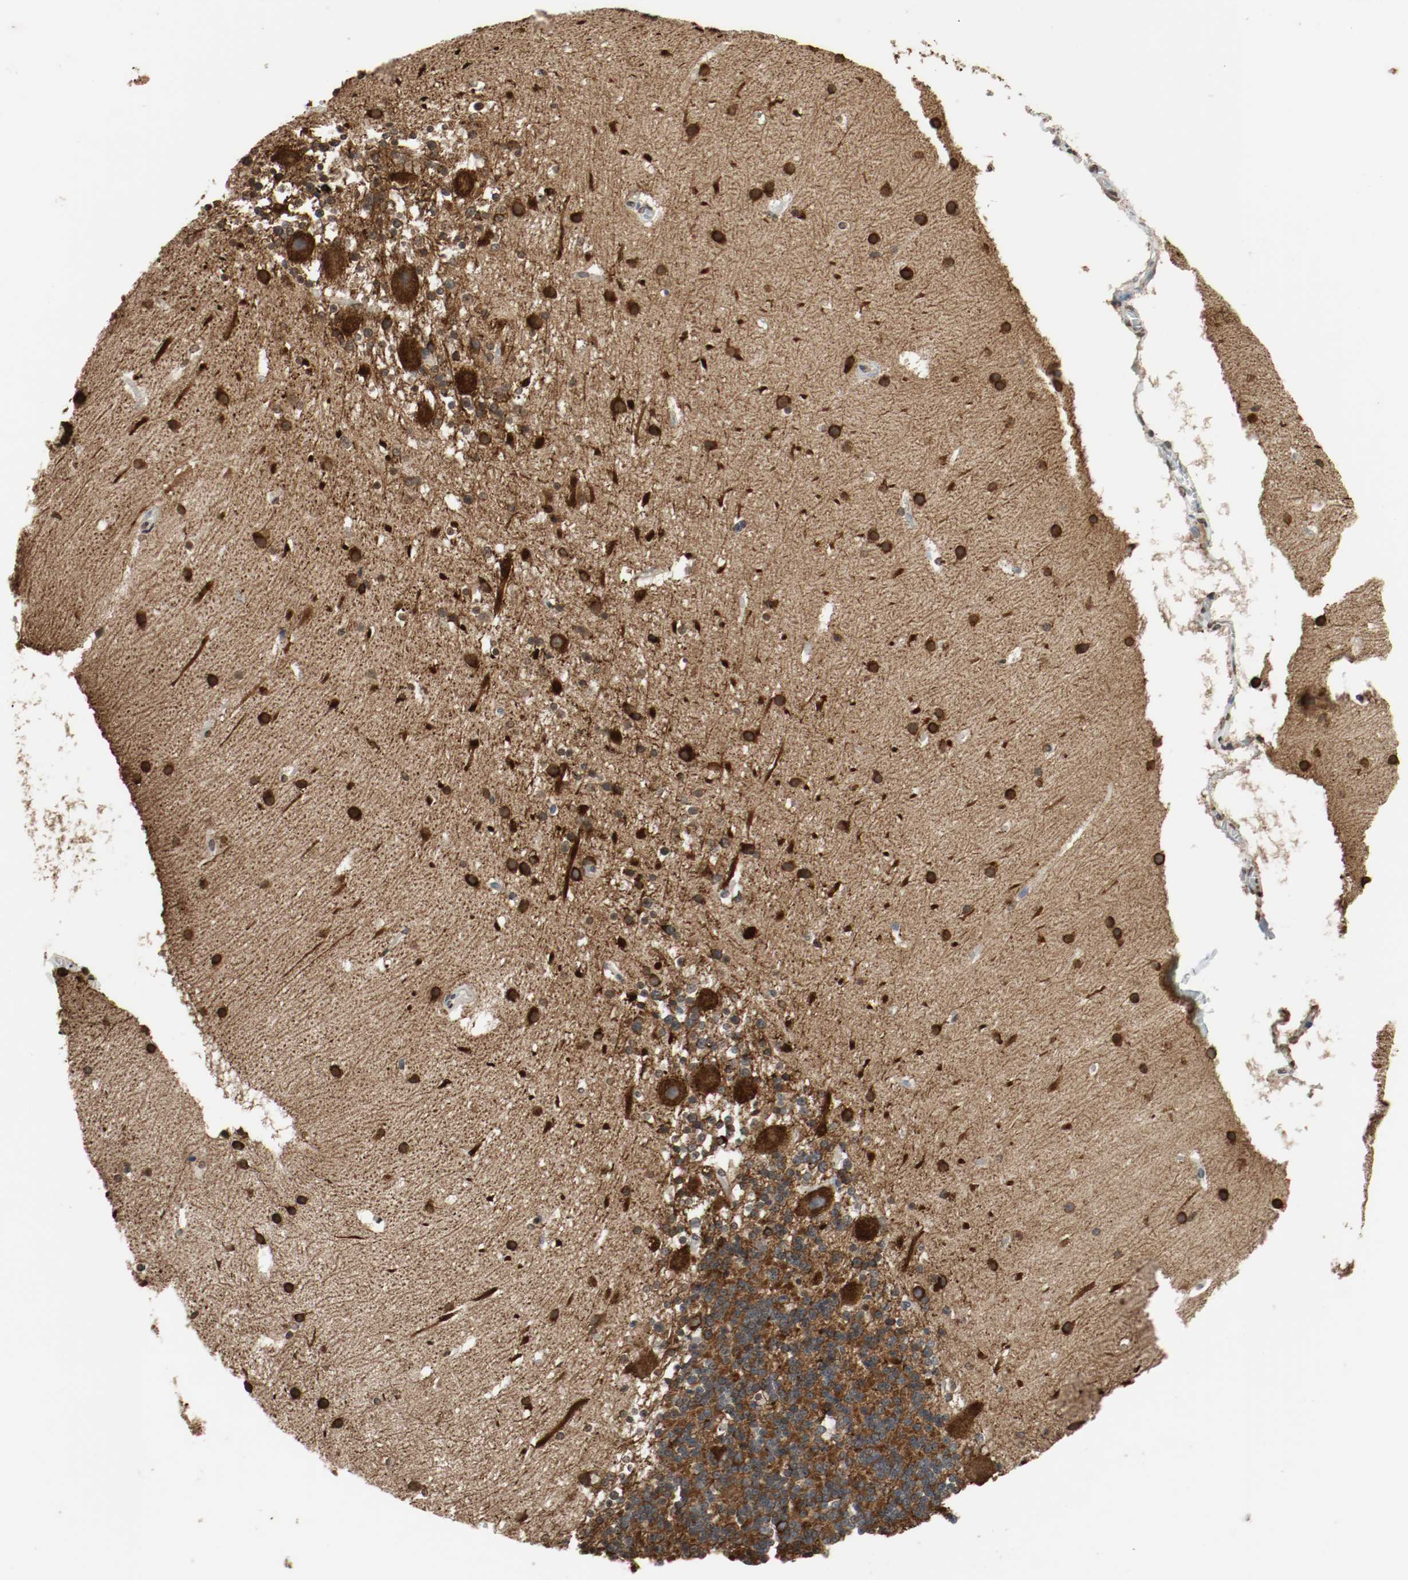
{"staining": {"intensity": "strong", "quantity": ">75%", "location": "cytoplasmic/membranous"}, "tissue": "cerebellum", "cell_type": "Cells in granular layer", "image_type": "normal", "snomed": [{"axis": "morphology", "description": "Normal tissue, NOS"}, {"axis": "topography", "description": "Cerebellum"}], "caption": "This micrograph shows IHC staining of normal cerebellum, with high strong cytoplasmic/membranous staining in about >75% of cells in granular layer.", "gene": "RTN4", "patient": {"sex": "male", "age": 45}}